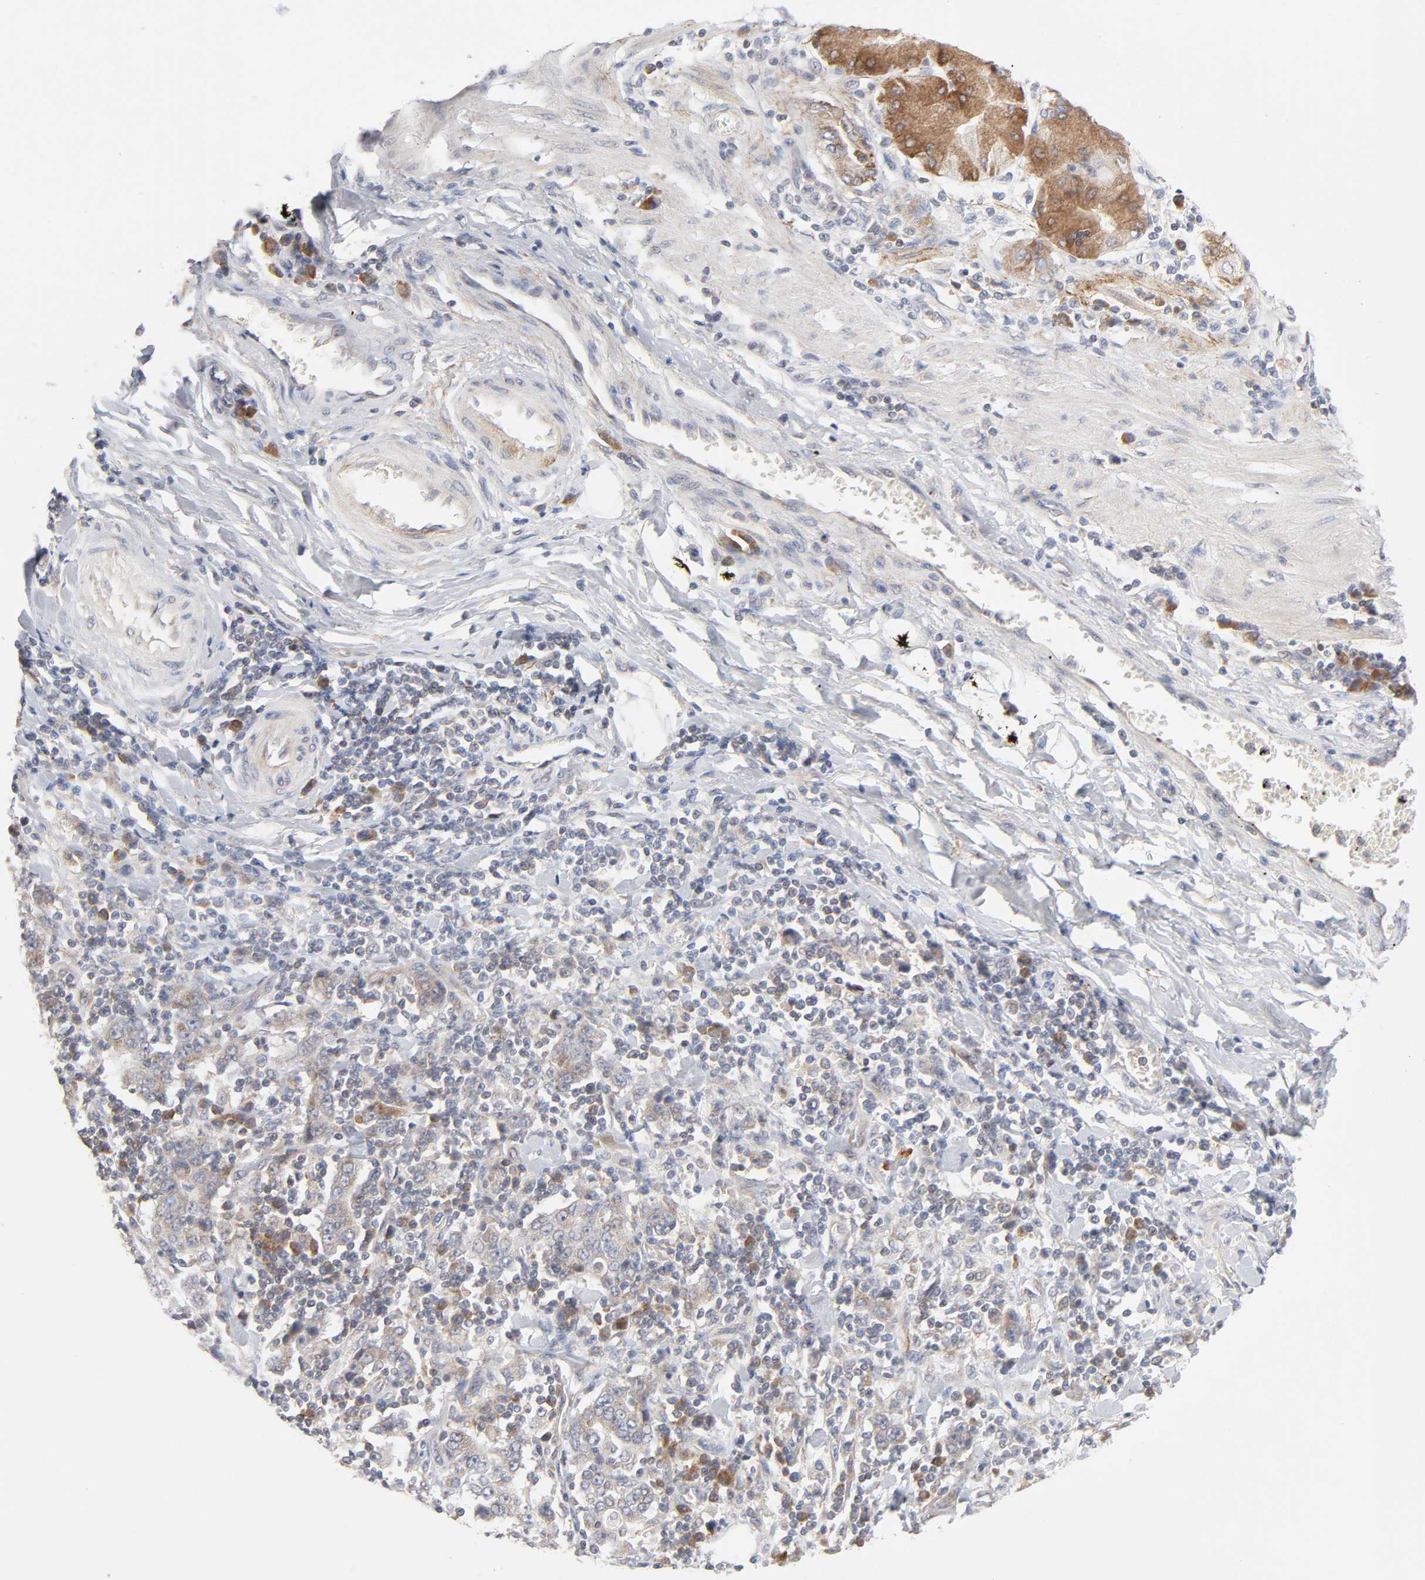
{"staining": {"intensity": "weak", "quantity": ">75%", "location": "cytoplasmic/membranous"}, "tissue": "stomach cancer", "cell_type": "Tumor cells", "image_type": "cancer", "snomed": [{"axis": "morphology", "description": "Normal tissue, NOS"}, {"axis": "morphology", "description": "Adenocarcinoma, NOS"}, {"axis": "topography", "description": "Stomach, upper"}, {"axis": "topography", "description": "Stomach"}], "caption": "A high-resolution image shows immunohistochemistry staining of stomach cancer (adenocarcinoma), which demonstrates weak cytoplasmic/membranous expression in approximately >75% of tumor cells.", "gene": "IL4R", "patient": {"sex": "male", "age": 59}}